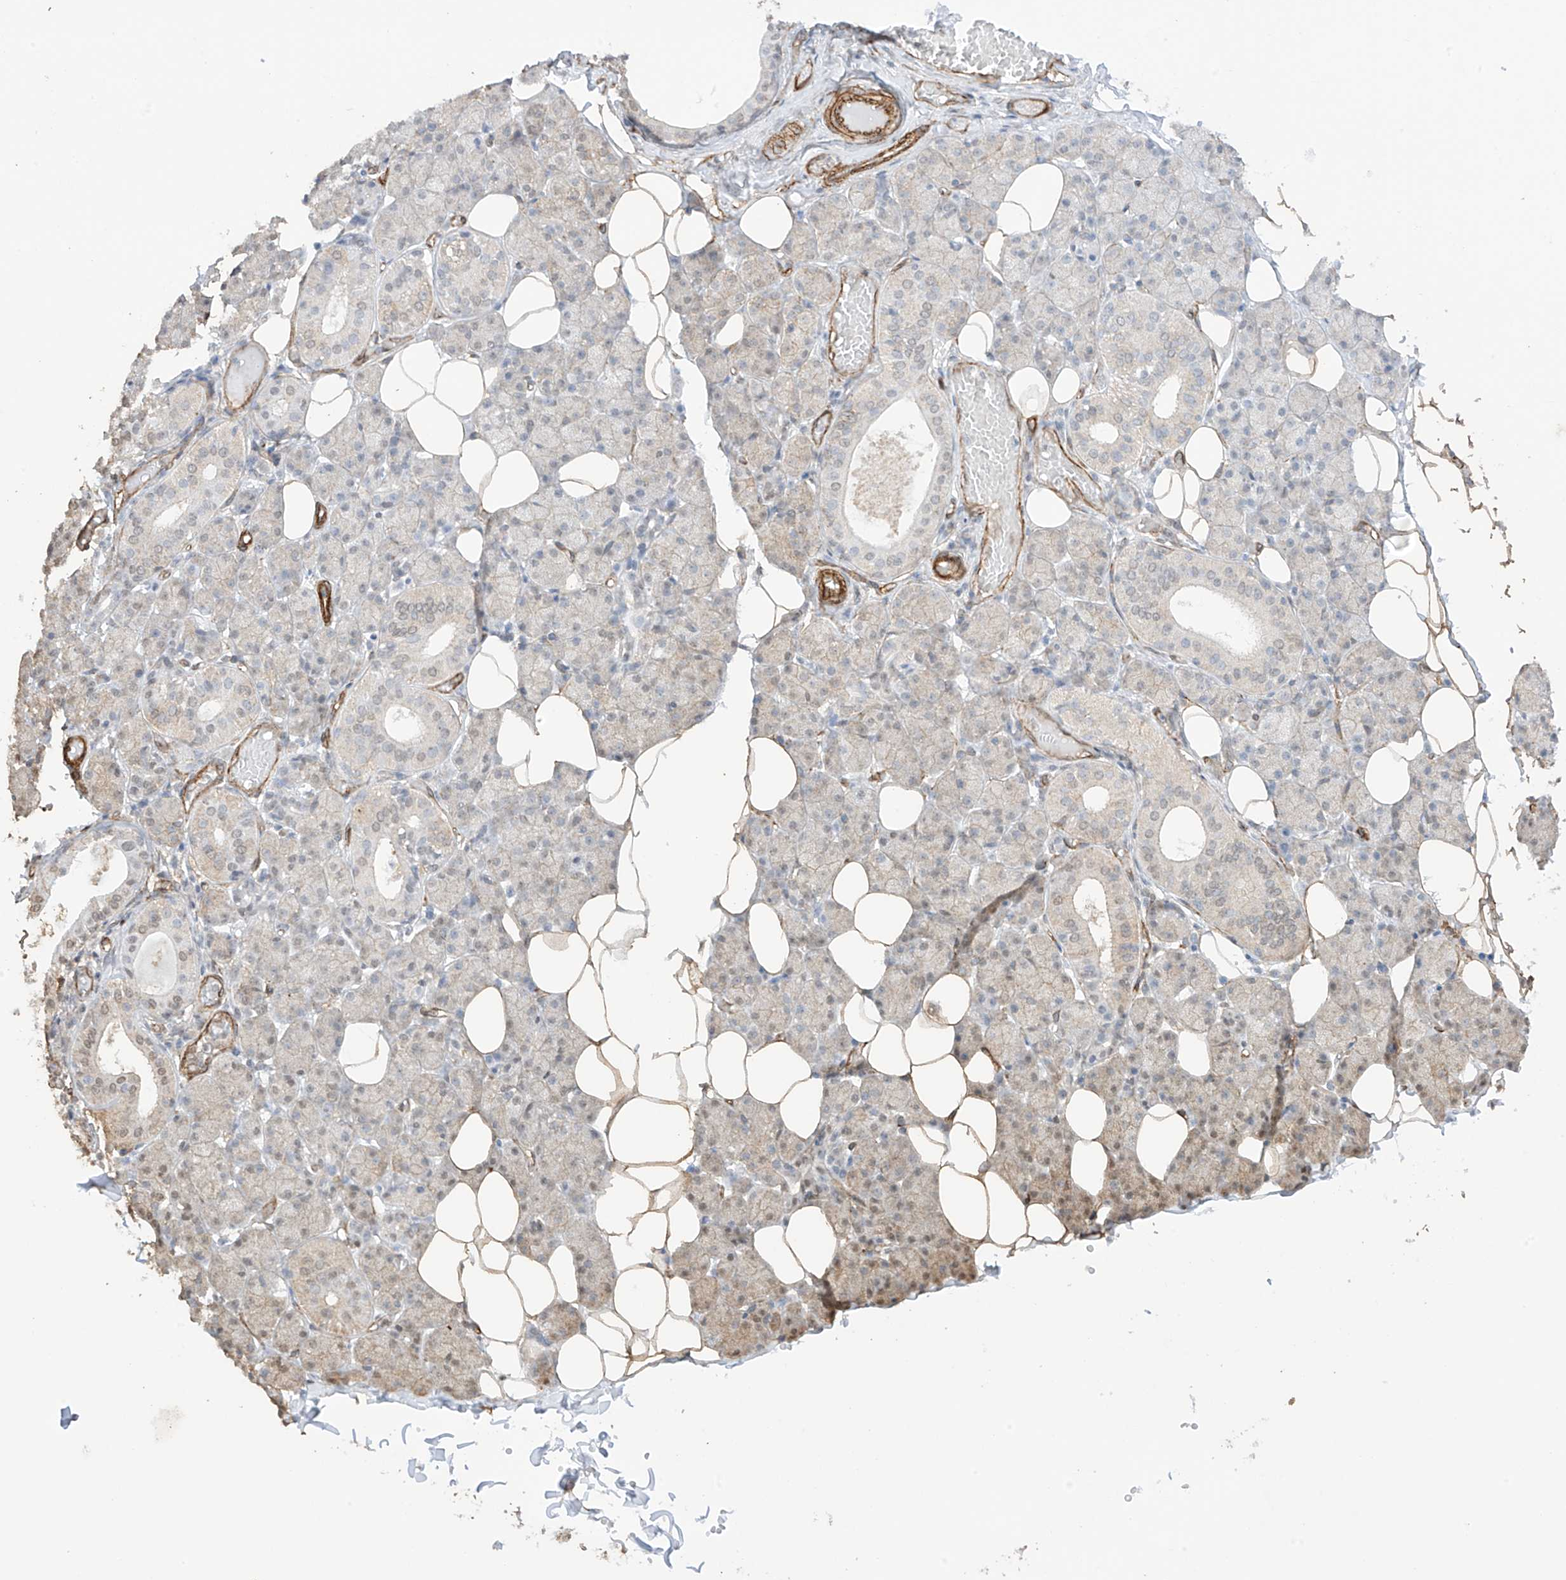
{"staining": {"intensity": "weak", "quantity": "<25%", "location": "cytoplasmic/membranous,nuclear"}, "tissue": "salivary gland", "cell_type": "Glandular cells", "image_type": "normal", "snomed": [{"axis": "morphology", "description": "Normal tissue, NOS"}, {"axis": "topography", "description": "Salivary gland"}], "caption": "This is a image of immunohistochemistry (IHC) staining of benign salivary gland, which shows no staining in glandular cells. (DAB immunohistochemistry visualized using brightfield microscopy, high magnification).", "gene": "TTLL5", "patient": {"sex": "female", "age": 33}}